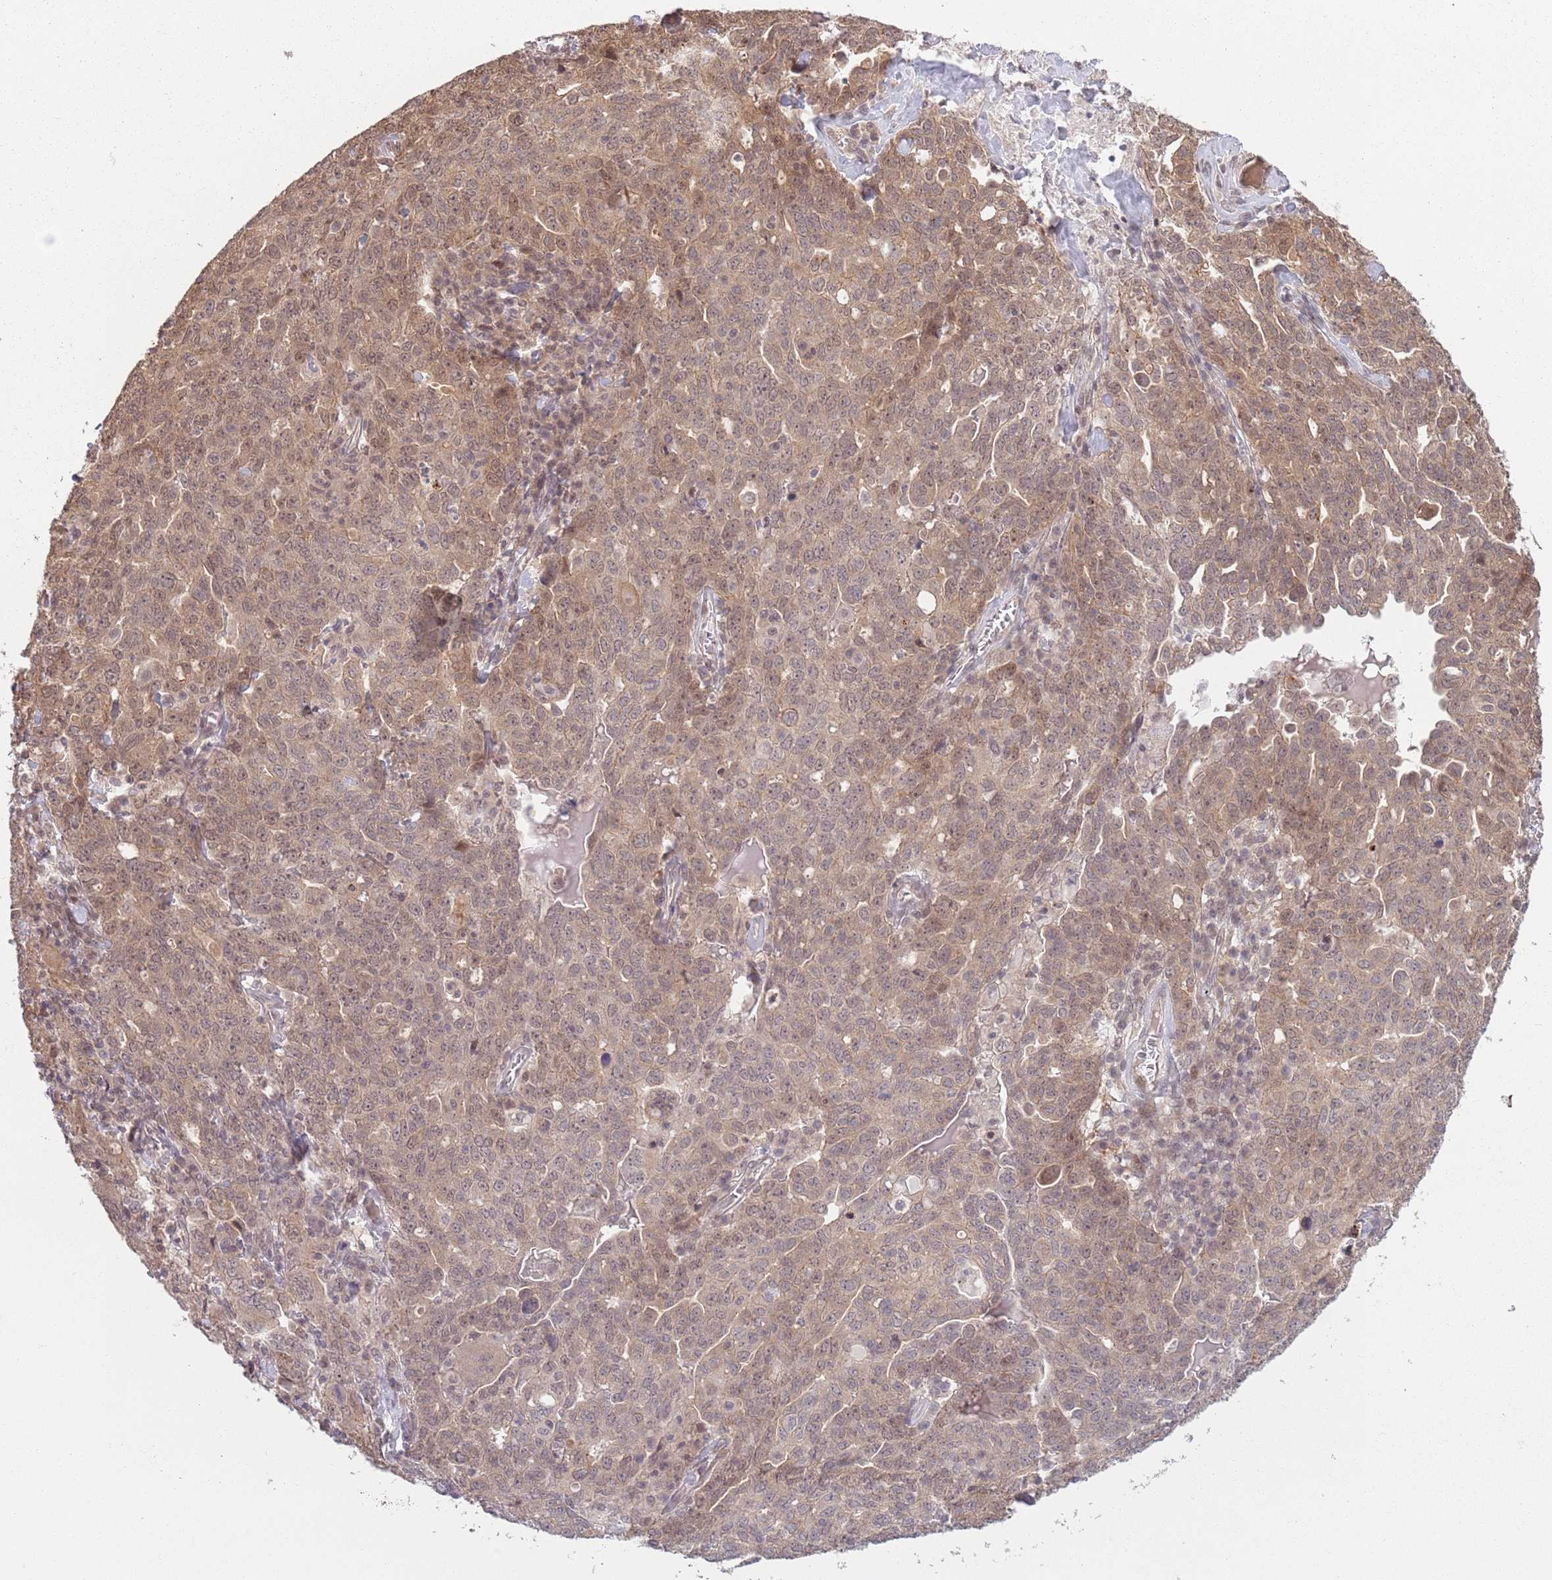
{"staining": {"intensity": "moderate", "quantity": ">75%", "location": "cytoplasmic/membranous,nuclear"}, "tissue": "ovarian cancer", "cell_type": "Tumor cells", "image_type": "cancer", "snomed": [{"axis": "morphology", "description": "Carcinoma, endometroid"}, {"axis": "topography", "description": "Ovary"}], "caption": "Immunohistochemical staining of human ovarian endometroid carcinoma exhibits medium levels of moderate cytoplasmic/membranous and nuclear expression in approximately >75% of tumor cells.", "gene": "CCDC154", "patient": {"sex": "female", "age": 62}}